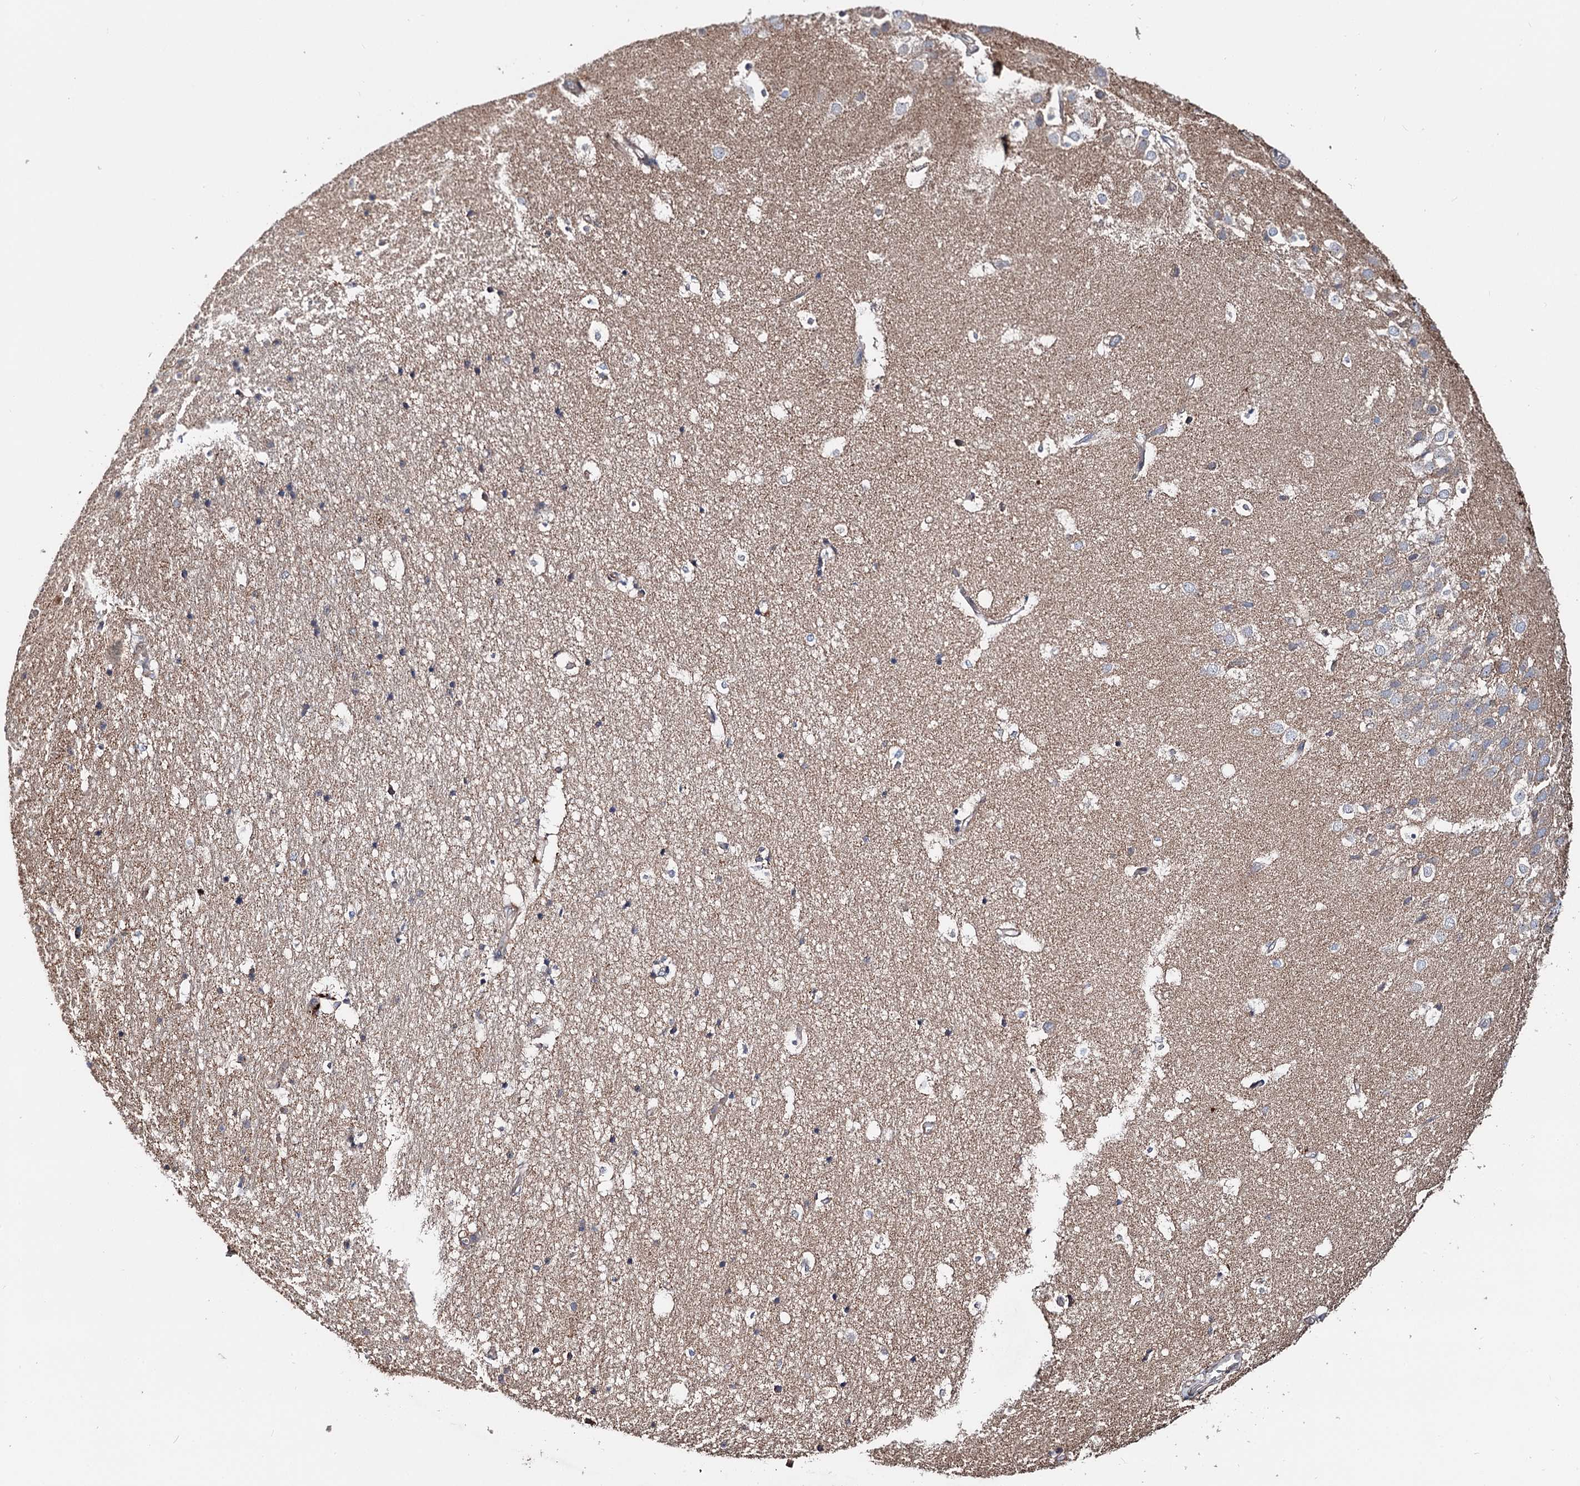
{"staining": {"intensity": "negative", "quantity": "none", "location": "none"}, "tissue": "hippocampus", "cell_type": "Glial cells", "image_type": "normal", "snomed": [{"axis": "morphology", "description": "Normal tissue, NOS"}, {"axis": "topography", "description": "Hippocampus"}], "caption": "The photomicrograph displays no significant expression in glial cells of hippocampus.", "gene": "PTDSS2", "patient": {"sex": "female", "age": 52}}